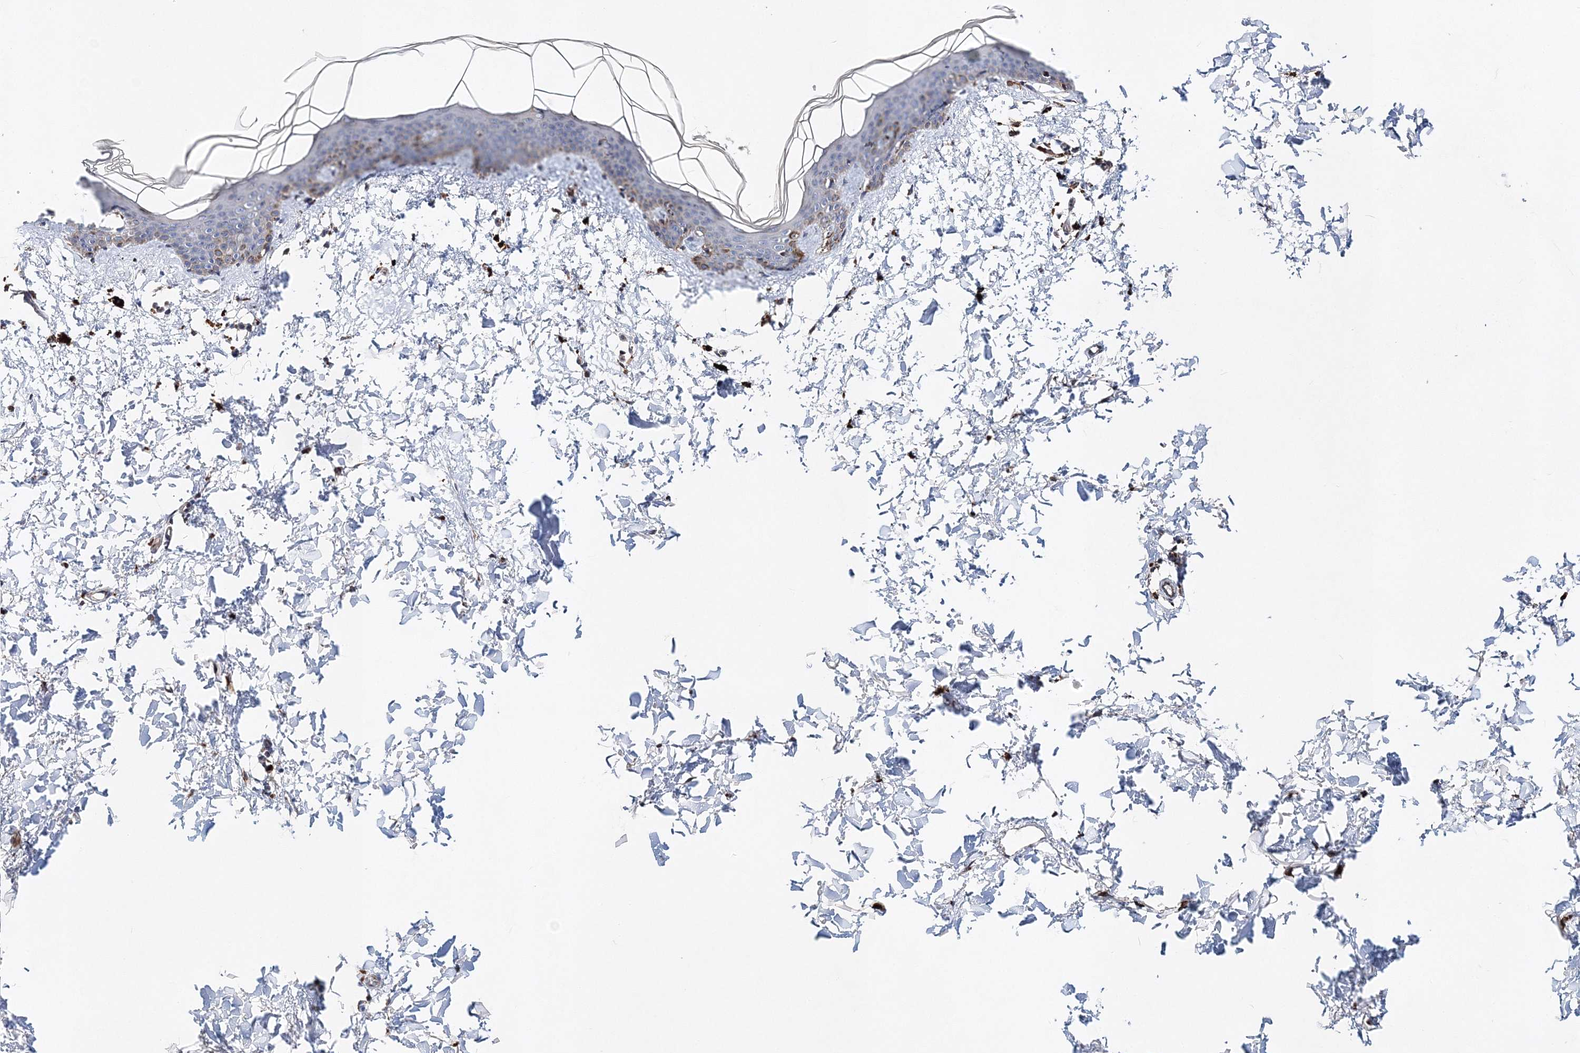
{"staining": {"intensity": "moderate", "quantity": "25%-75%", "location": "cytoplasmic/membranous"}, "tissue": "skin", "cell_type": "Fibroblasts", "image_type": "normal", "snomed": [{"axis": "morphology", "description": "Normal tissue, NOS"}, {"axis": "topography", "description": "Skin"}], "caption": "Fibroblasts exhibit moderate cytoplasmic/membranous expression in about 25%-75% of cells in benign skin.", "gene": "C3orf38", "patient": {"sex": "female", "age": 46}}